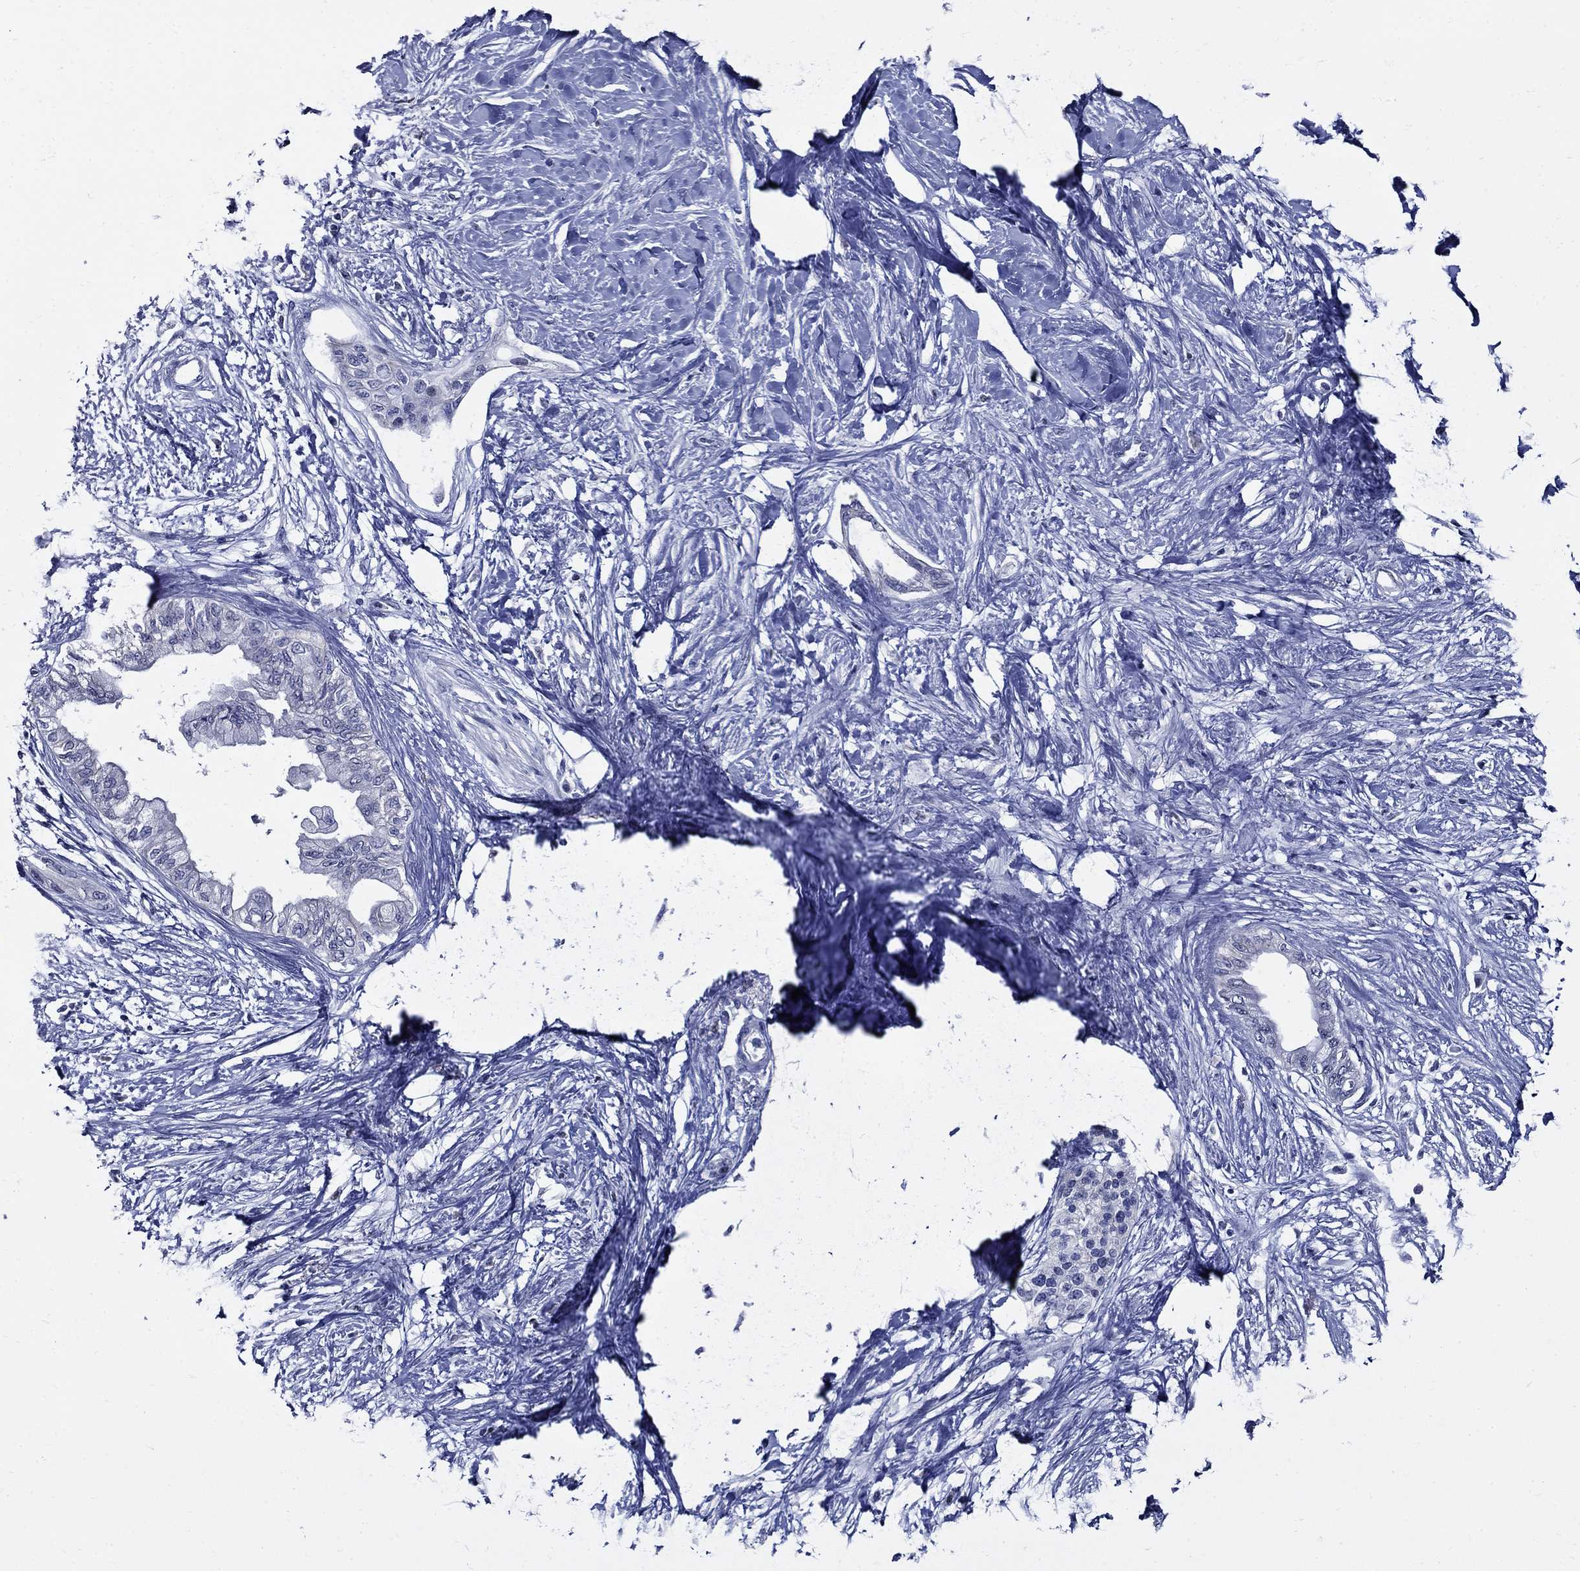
{"staining": {"intensity": "negative", "quantity": "none", "location": "none"}, "tissue": "pancreatic cancer", "cell_type": "Tumor cells", "image_type": "cancer", "snomed": [{"axis": "morphology", "description": "Normal tissue, NOS"}, {"axis": "morphology", "description": "Adenocarcinoma, NOS"}, {"axis": "topography", "description": "Pancreas"}, {"axis": "topography", "description": "Duodenum"}], "caption": "Tumor cells are negative for brown protein staining in pancreatic cancer (adenocarcinoma).", "gene": "GUCA1A", "patient": {"sex": "female", "age": 60}}